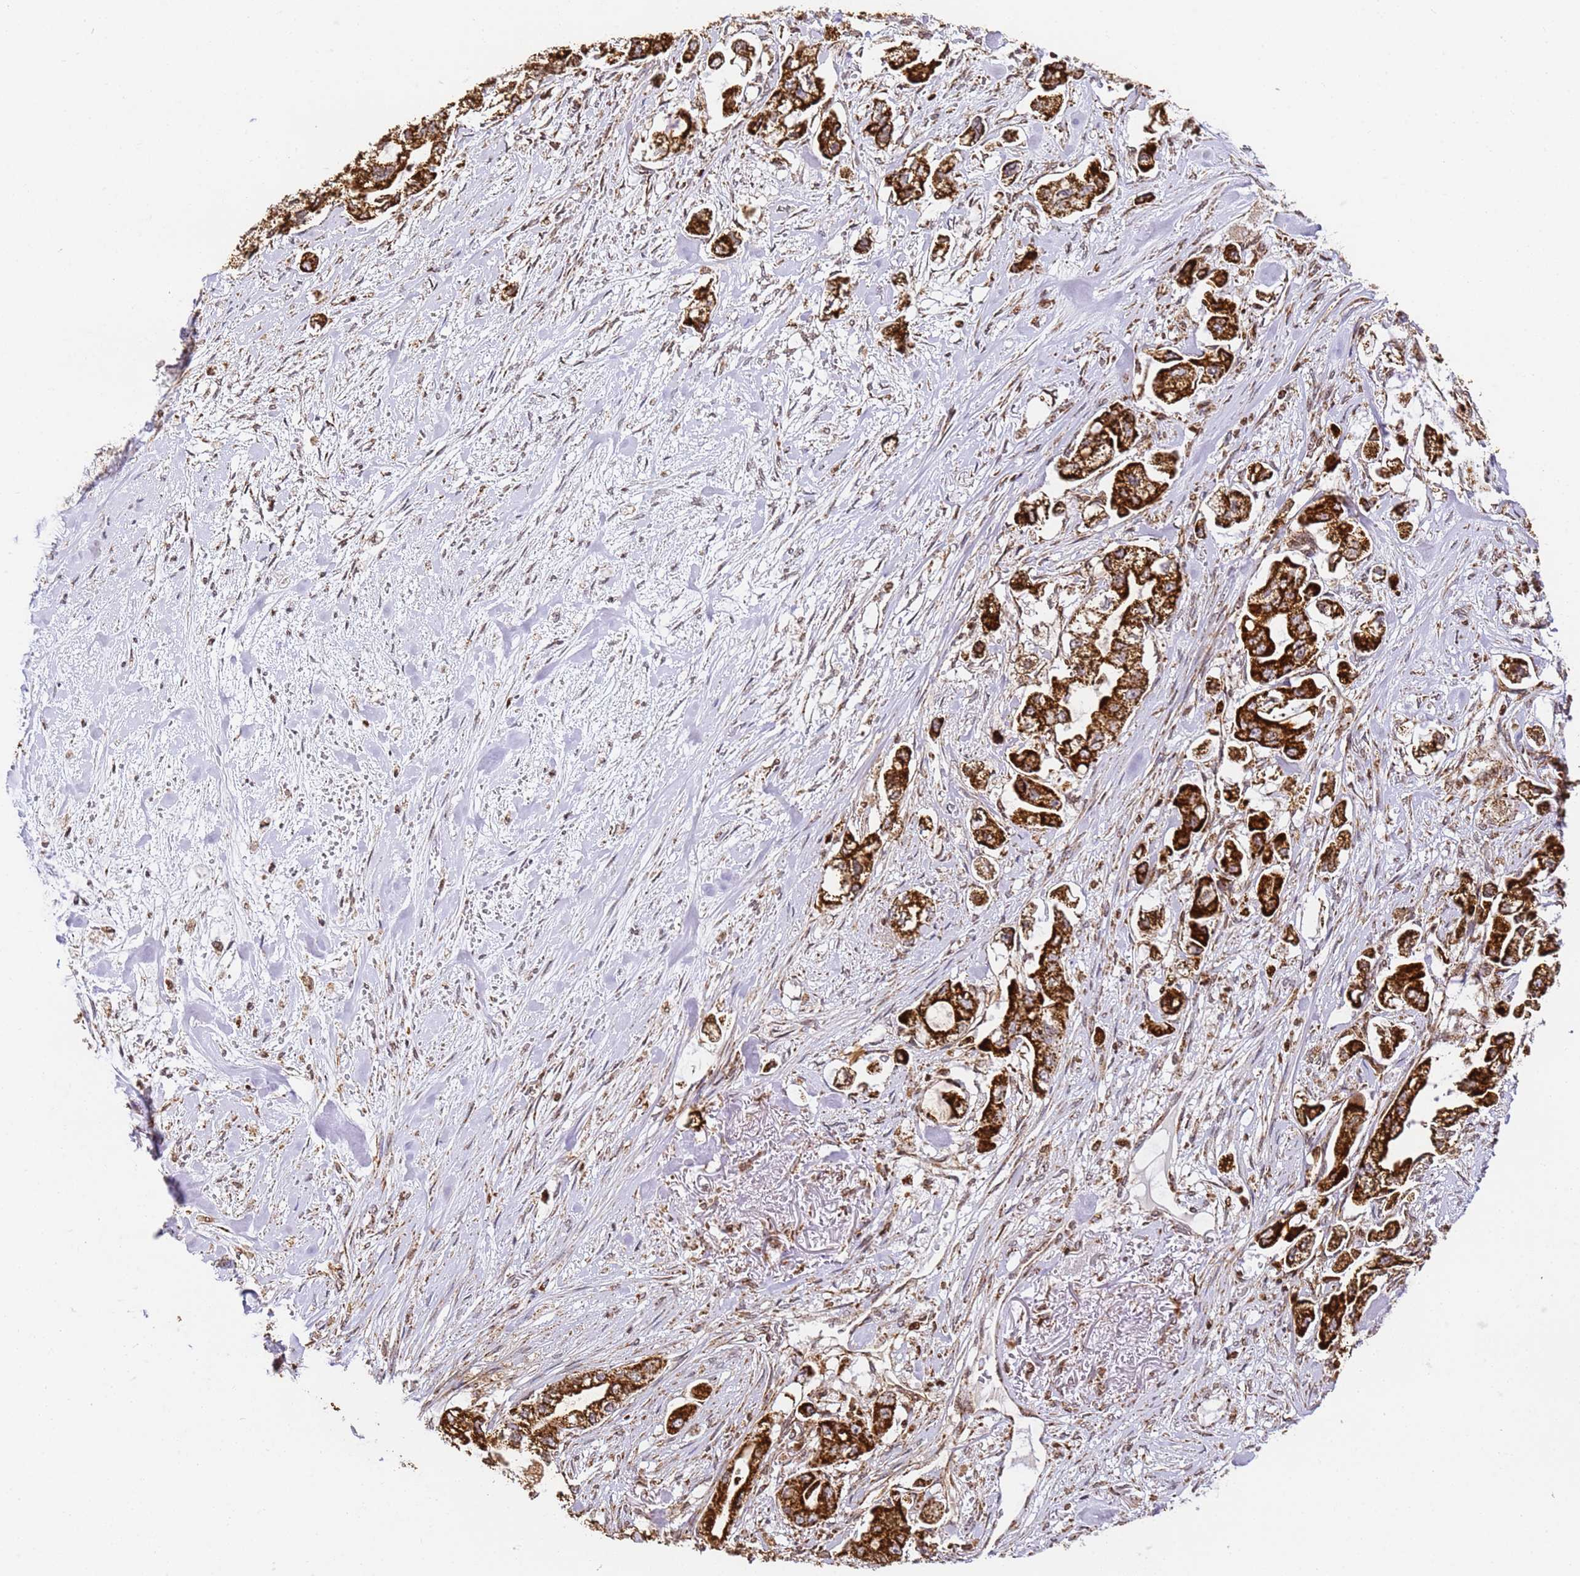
{"staining": {"intensity": "strong", "quantity": ">75%", "location": "cytoplasmic/membranous"}, "tissue": "stomach cancer", "cell_type": "Tumor cells", "image_type": "cancer", "snomed": [{"axis": "morphology", "description": "Adenocarcinoma, NOS"}, {"axis": "topography", "description": "Stomach"}], "caption": "Stomach adenocarcinoma stained with a brown dye exhibits strong cytoplasmic/membranous positive expression in approximately >75% of tumor cells.", "gene": "HSPE1", "patient": {"sex": "male", "age": 62}}